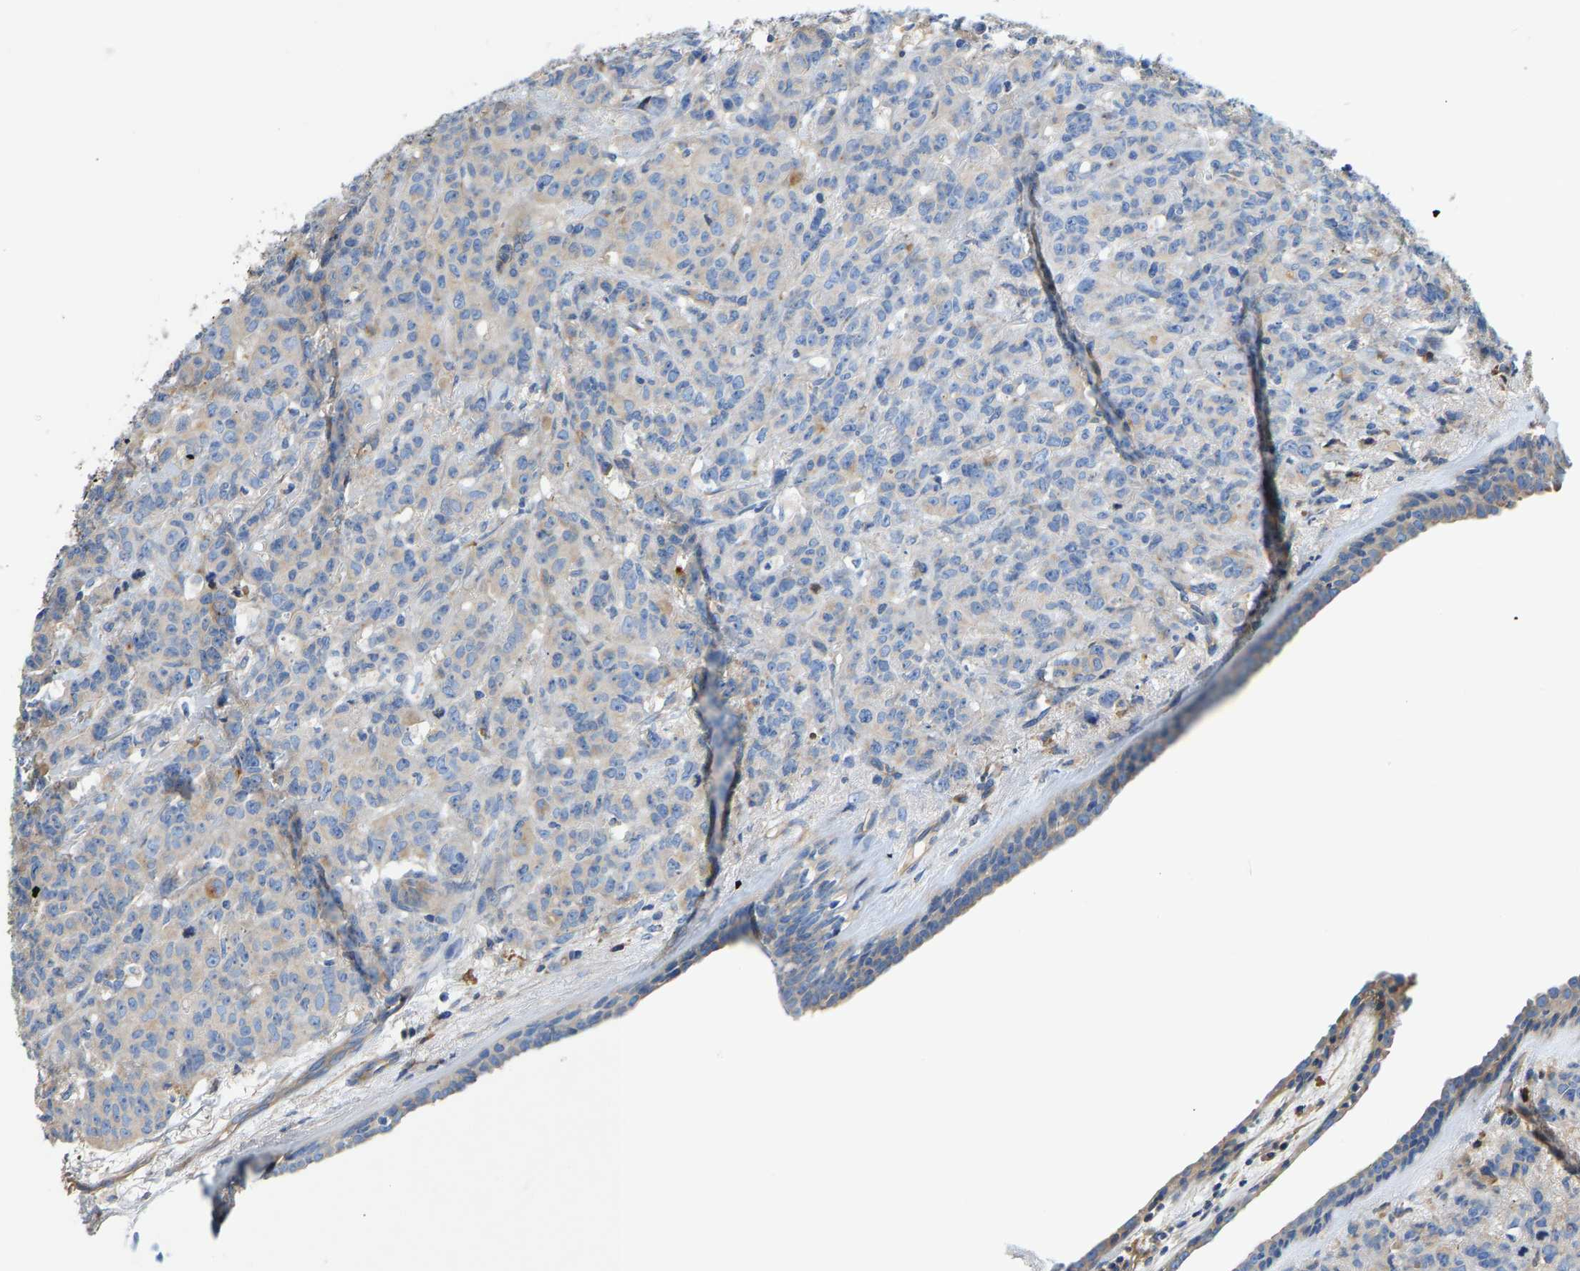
{"staining": {"intensity": "moderate", "quantity": "<25%", "location": "cytoplasmic/membranous"}, "tissue": "breast cancer", "cell_type": "Tumor cells", "image_type": "cancer", "snomed": [{"axis": "morphology", "description": "Normal tissue, NOS"}, {"axis": "morphology", "description": "Duct carcinoma"}, {"axis": "topography", "description": "Breast"}], "caption": "The immunohistochemical stain highlights moderate cytoplasmic/membranous positivity in tumor cells of breast cancer tissue. (Stains: DAB (3,3'-diaminobenzidine) in brown, nuclei in blue, Microscopy: brightfield microscopy at high magnification).", "gene": "CHAD", "patient": {"sex": "female", "age": 40}}